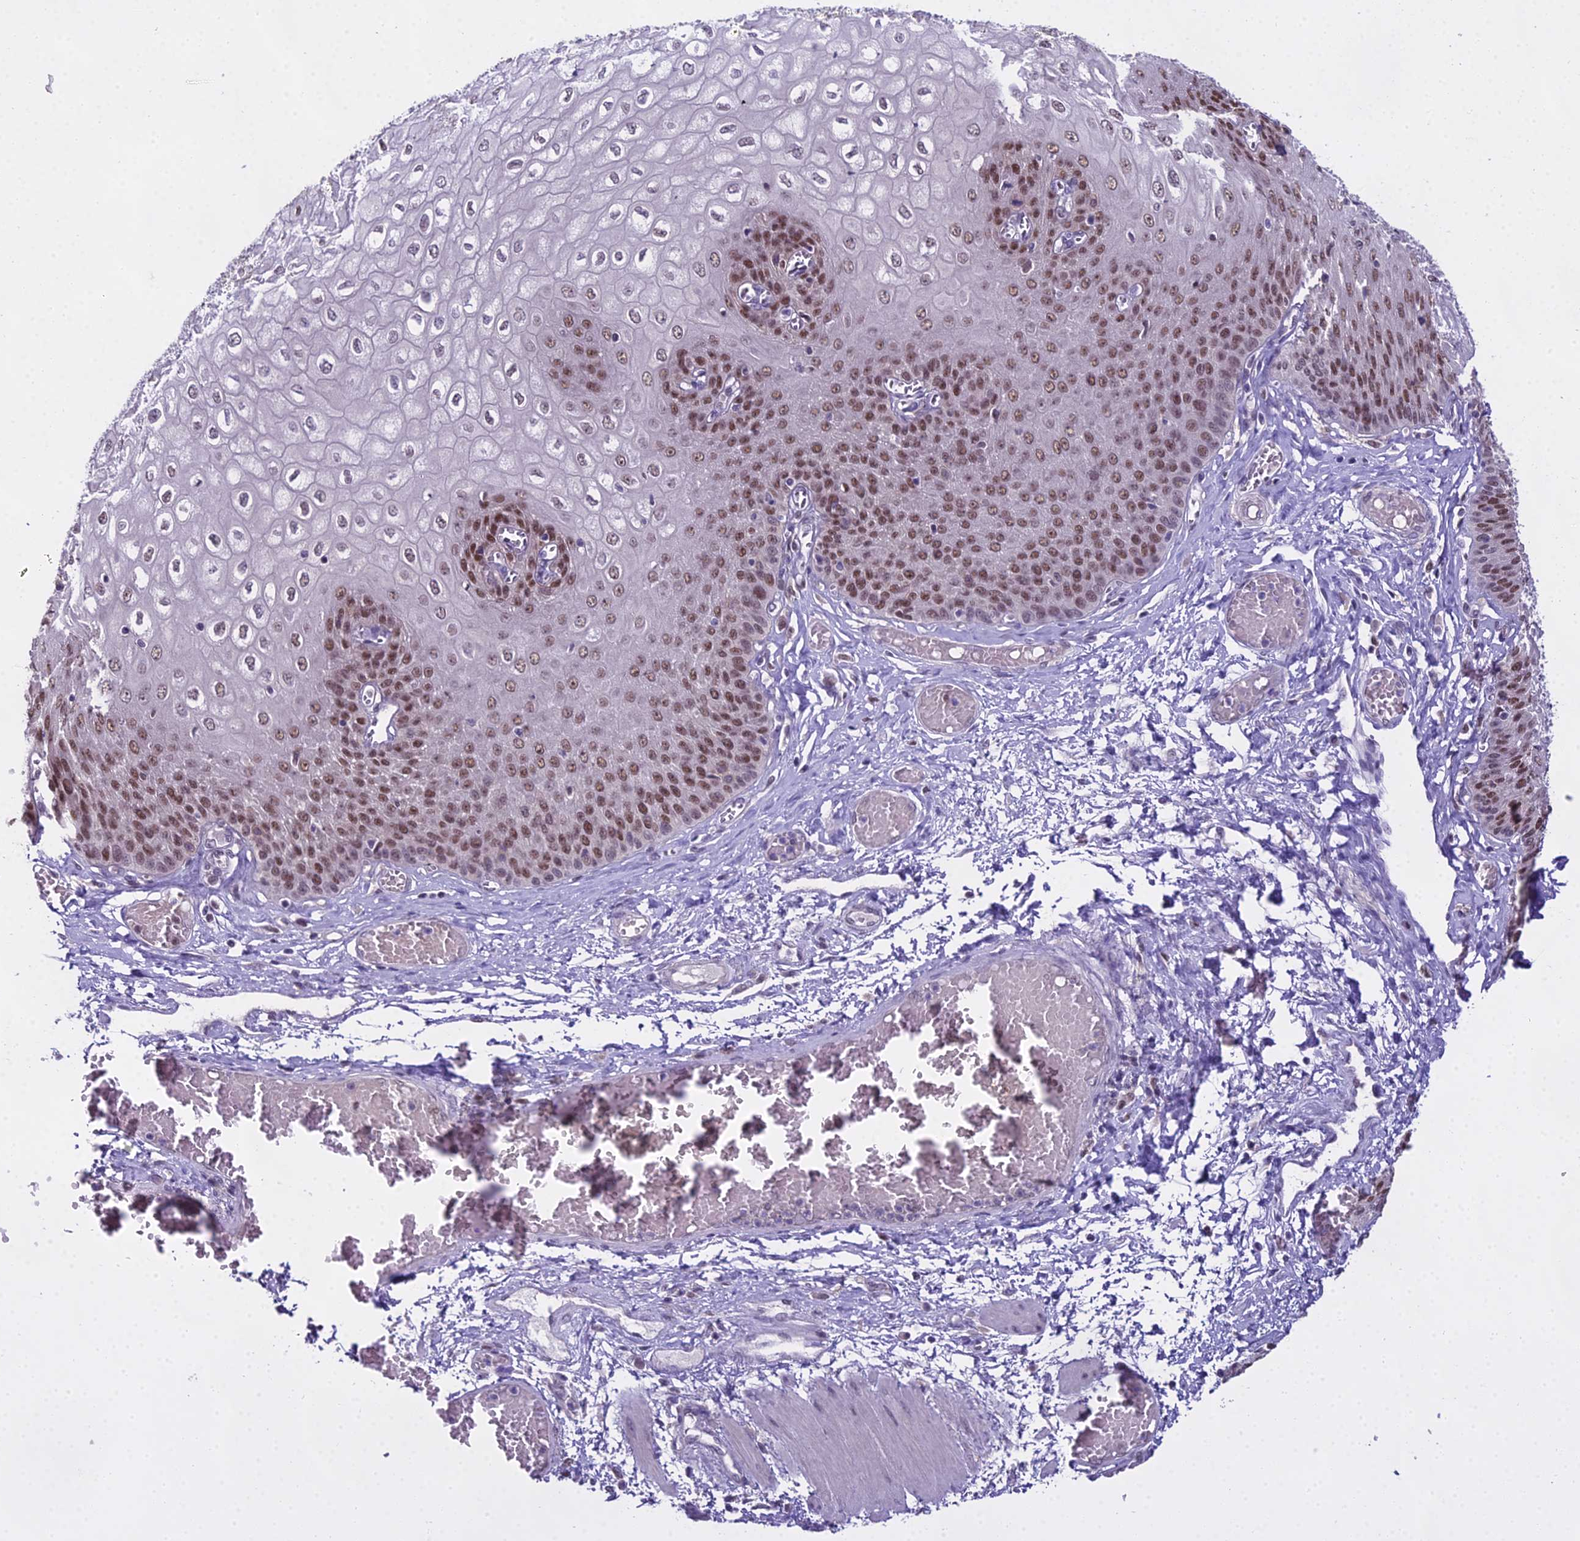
{"staining": {"intensity": "moderate", "quantity": ">75%", "location": "nuclear"}, "tissue": "esophagus", "cell_type": "Squamous epithelial cells", "image_type": "normal", "snomed": [{"axis": "morphology", "description": "Normal tissue, NOS"}, {"axis": "topography", "description": "Esophagus"}], "caption": "Moderate nuclear staining is identified in approximately >75% of squamous epithelial cells in unremarkable esophagus.", "gene": "MAT2A", "patient": {"sex": "male", "age": 60}}